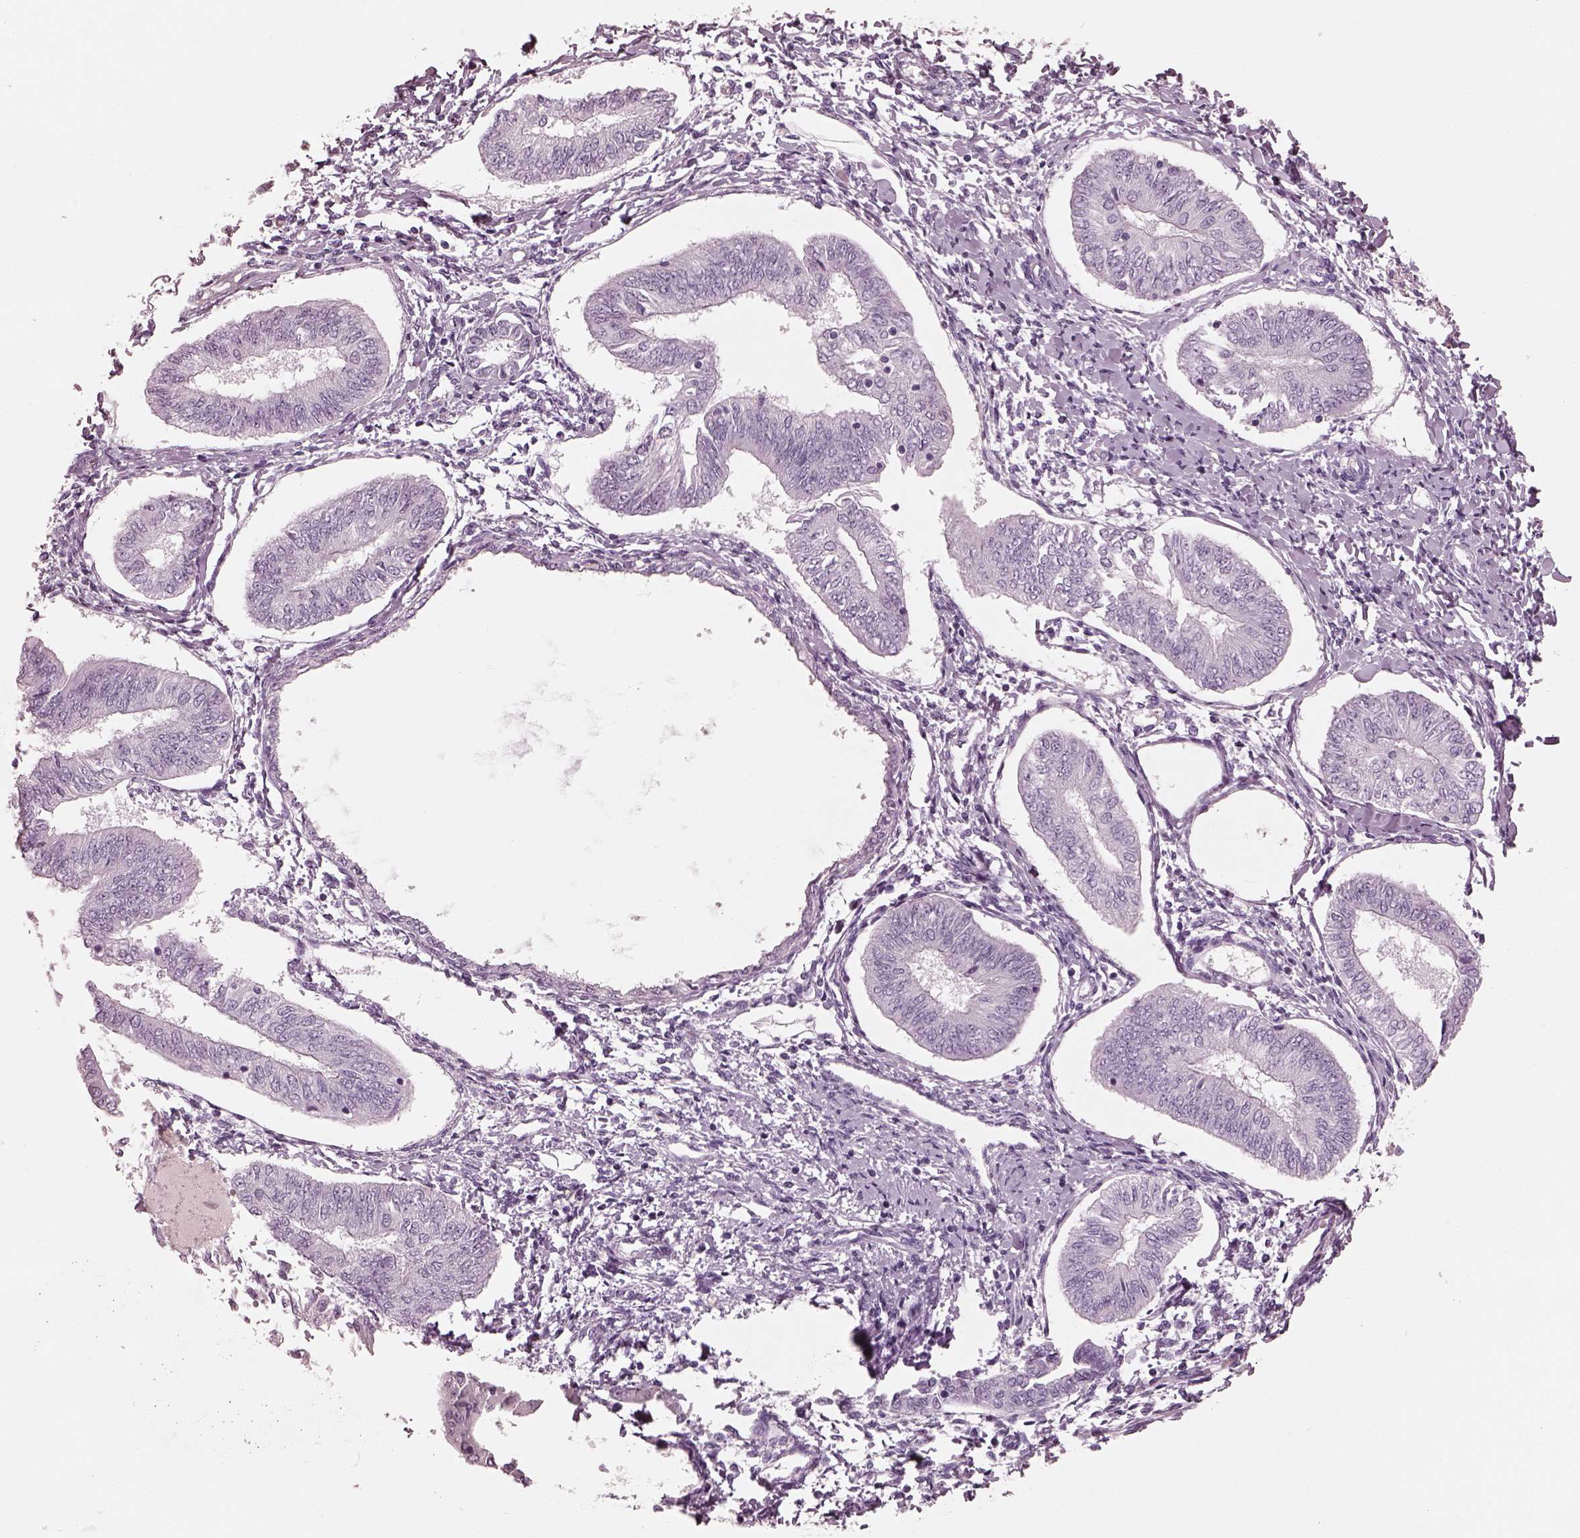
{"staining": {"intensity": "negative", "quantity": "none", "location": "none"}, "tissue": "endometrial cancer", "cell_type": "Tumor cells", "image_type": "cancer", "snomed": [{"axis": "morphology", "description": "Adenocarcinoma, NOS"}, {"axis": "topography", "description": "Endometrium"}], "caption": "This is an IHC micrograph of adenocarcinoma (endometrial). There is no expression in tumor cells.", "gene": "FABP9", "patient": {"sex": "female", "age": 58}}